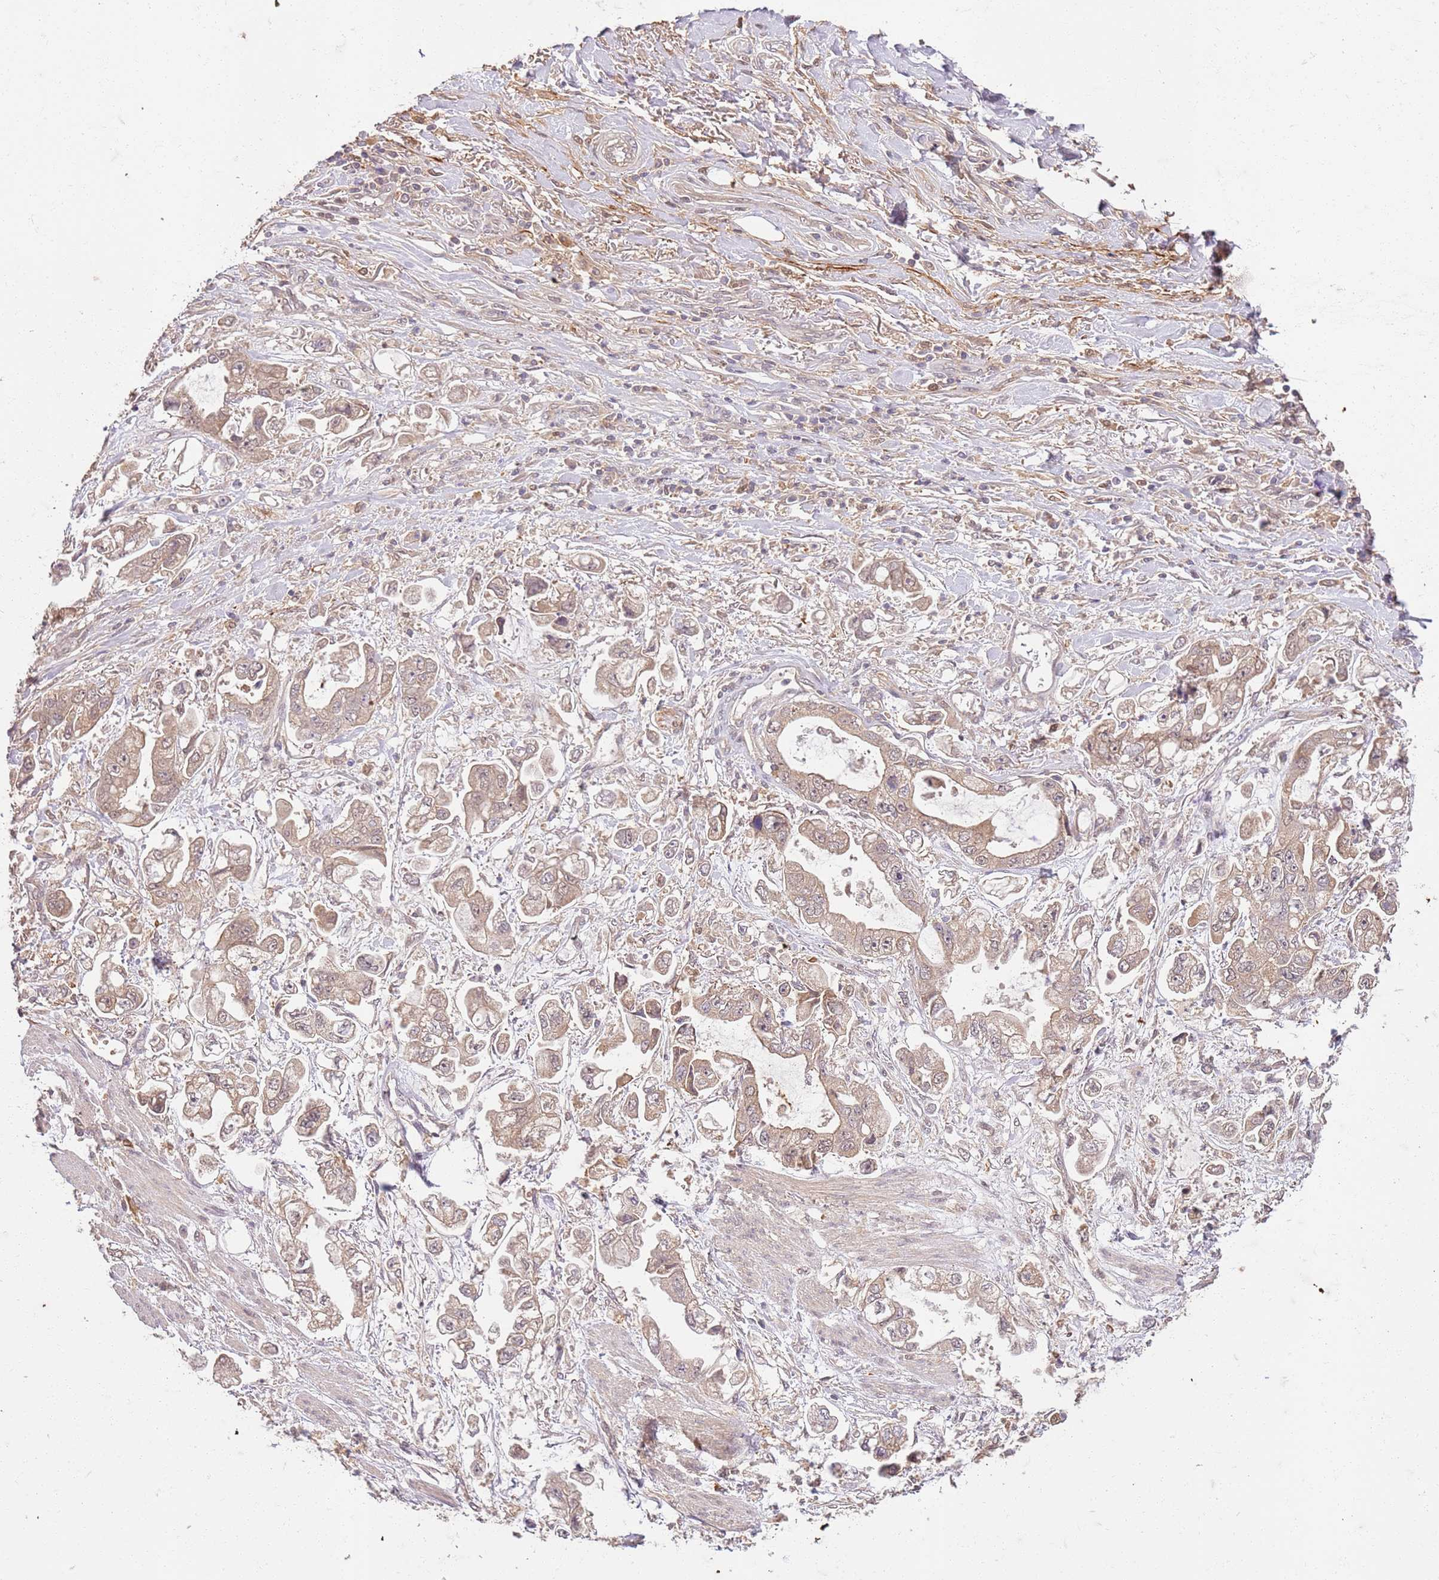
{"staining": {"intensity": "weak", "quantity": ">75%", "location": "cytoplasmic/membranous"}, "tissue": "stomach cancer", "cell_type": "Tumor cells", "image_type": "cancer", "snomed": [{"axis": "morphology", "description": "Adenocarcinoma, NOS"}, {"axis": "topography", "description": "Stomach"}], "caption": "Immunohistochemistry of human adenocarcinoma (stomach) reveals low levels of weak cytoplasmic/membranous positivity in about >75% of tumor cells. The staining was performed using DAB to visualize the protein expression in brown, while the nuclei were stained in blue with hematoxylin (Magnification: 20x).", "gene": "UBE3A", "patient": {"sex": "male", "age": 62}}